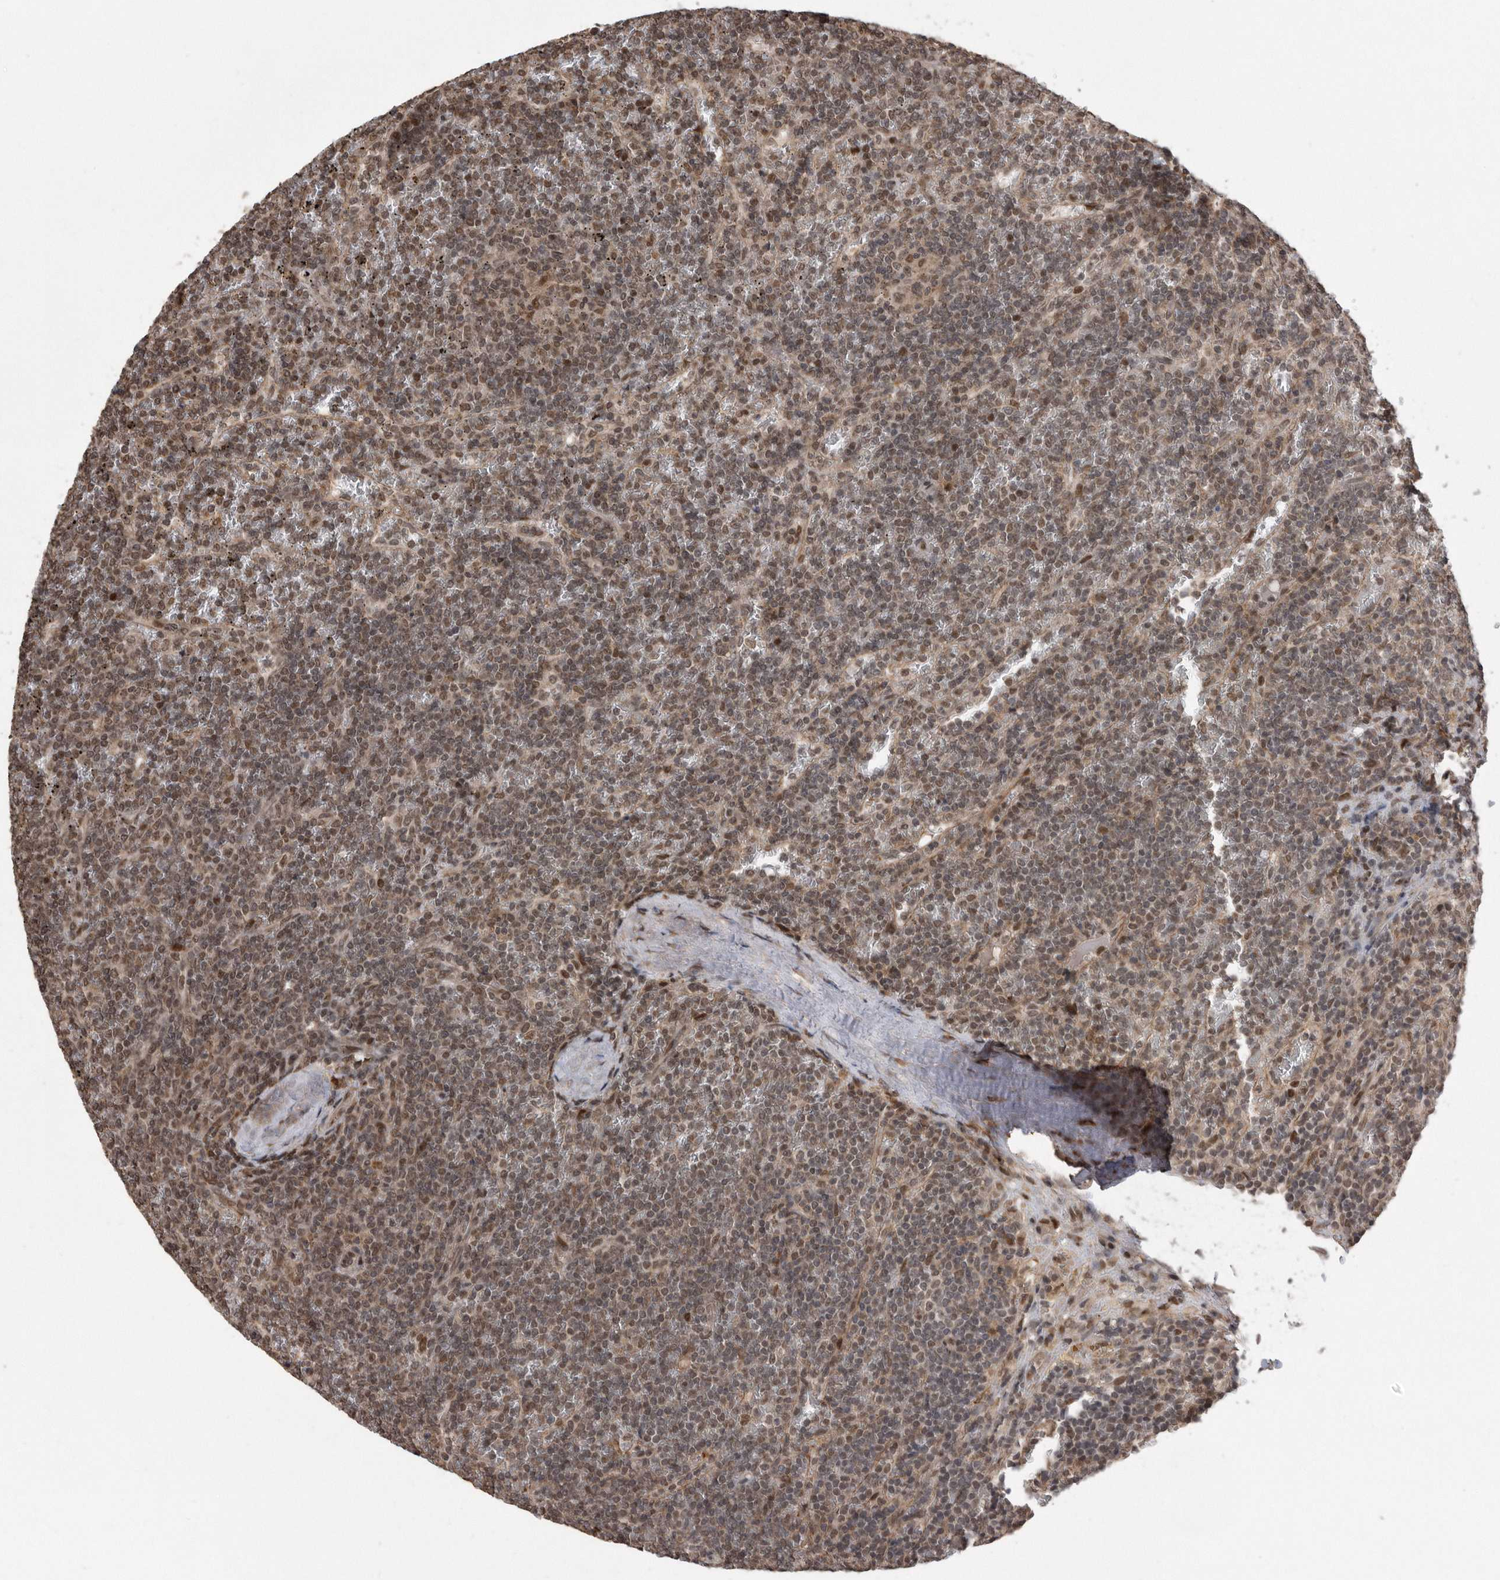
{"staining": {"intensity": "moderate", "quantity": "25%-75%", "location": "nuclear"}, "tissue": "lymphoma", "cell_type": "Tumor cells", "image_type": "cancer", "snomed": [{"axis": "morphology", "description": "Malignant lymphoma, non-Hodgkin's type, Low grade"}, {"axis": "topography", "description": "Spleen"}], "caption": "Brown immunohistochemical staining in human lymphoma shows moderate nuclear expression in about 25%-75% of tumor cells.", "gene": "TDRD3", "patient": {"sex": "female", "age": 19}}